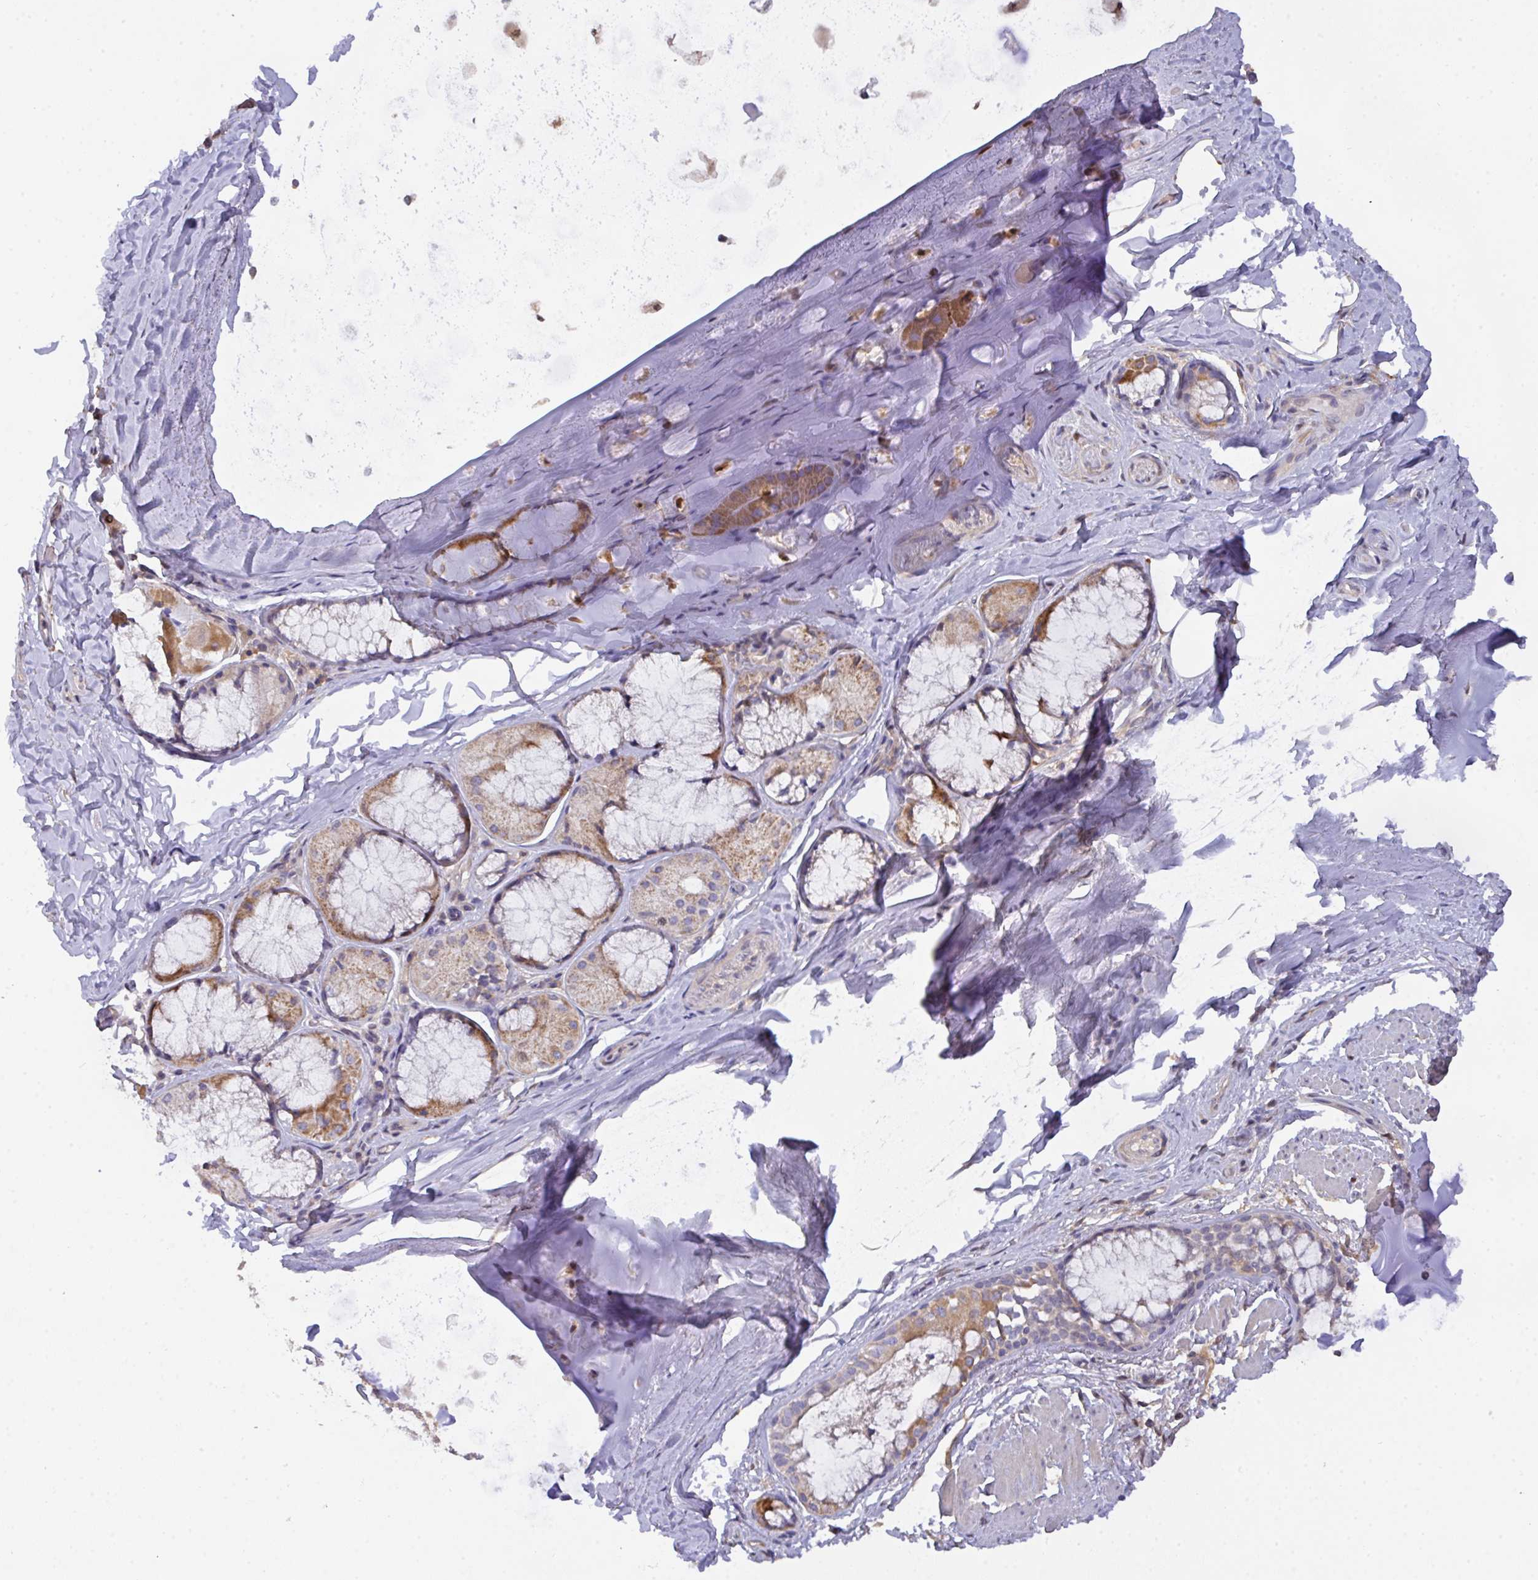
{"staining": {"intensity": "moderate", "quantity": ">75%", "location": "cytoplasmic/membranous"}, "tissue": "soft tissue", "cell_type": "Chondrocytes", "image_type": "normal", "snomed": [{"axis": "morphology", "description": "Normal tissue, NOS"}, {"axis": "topography", "description": "Cartilage tissue"}, {"axis": "topography", "description": "Bronchus"}], "caption": "High-magnification brightfield microscopy of unremarkable soft tissue stained with DAB (3,3'-diaminobenzidine) (brown) and counterstained with hematoxylin (blue). chondrocytes exhibit moderate cytoplasmic/membranous positivity is identified in approximately>75% of cells.", "gene": "L3HYPDH", "patient": {"sex": "male", "age": 64}}